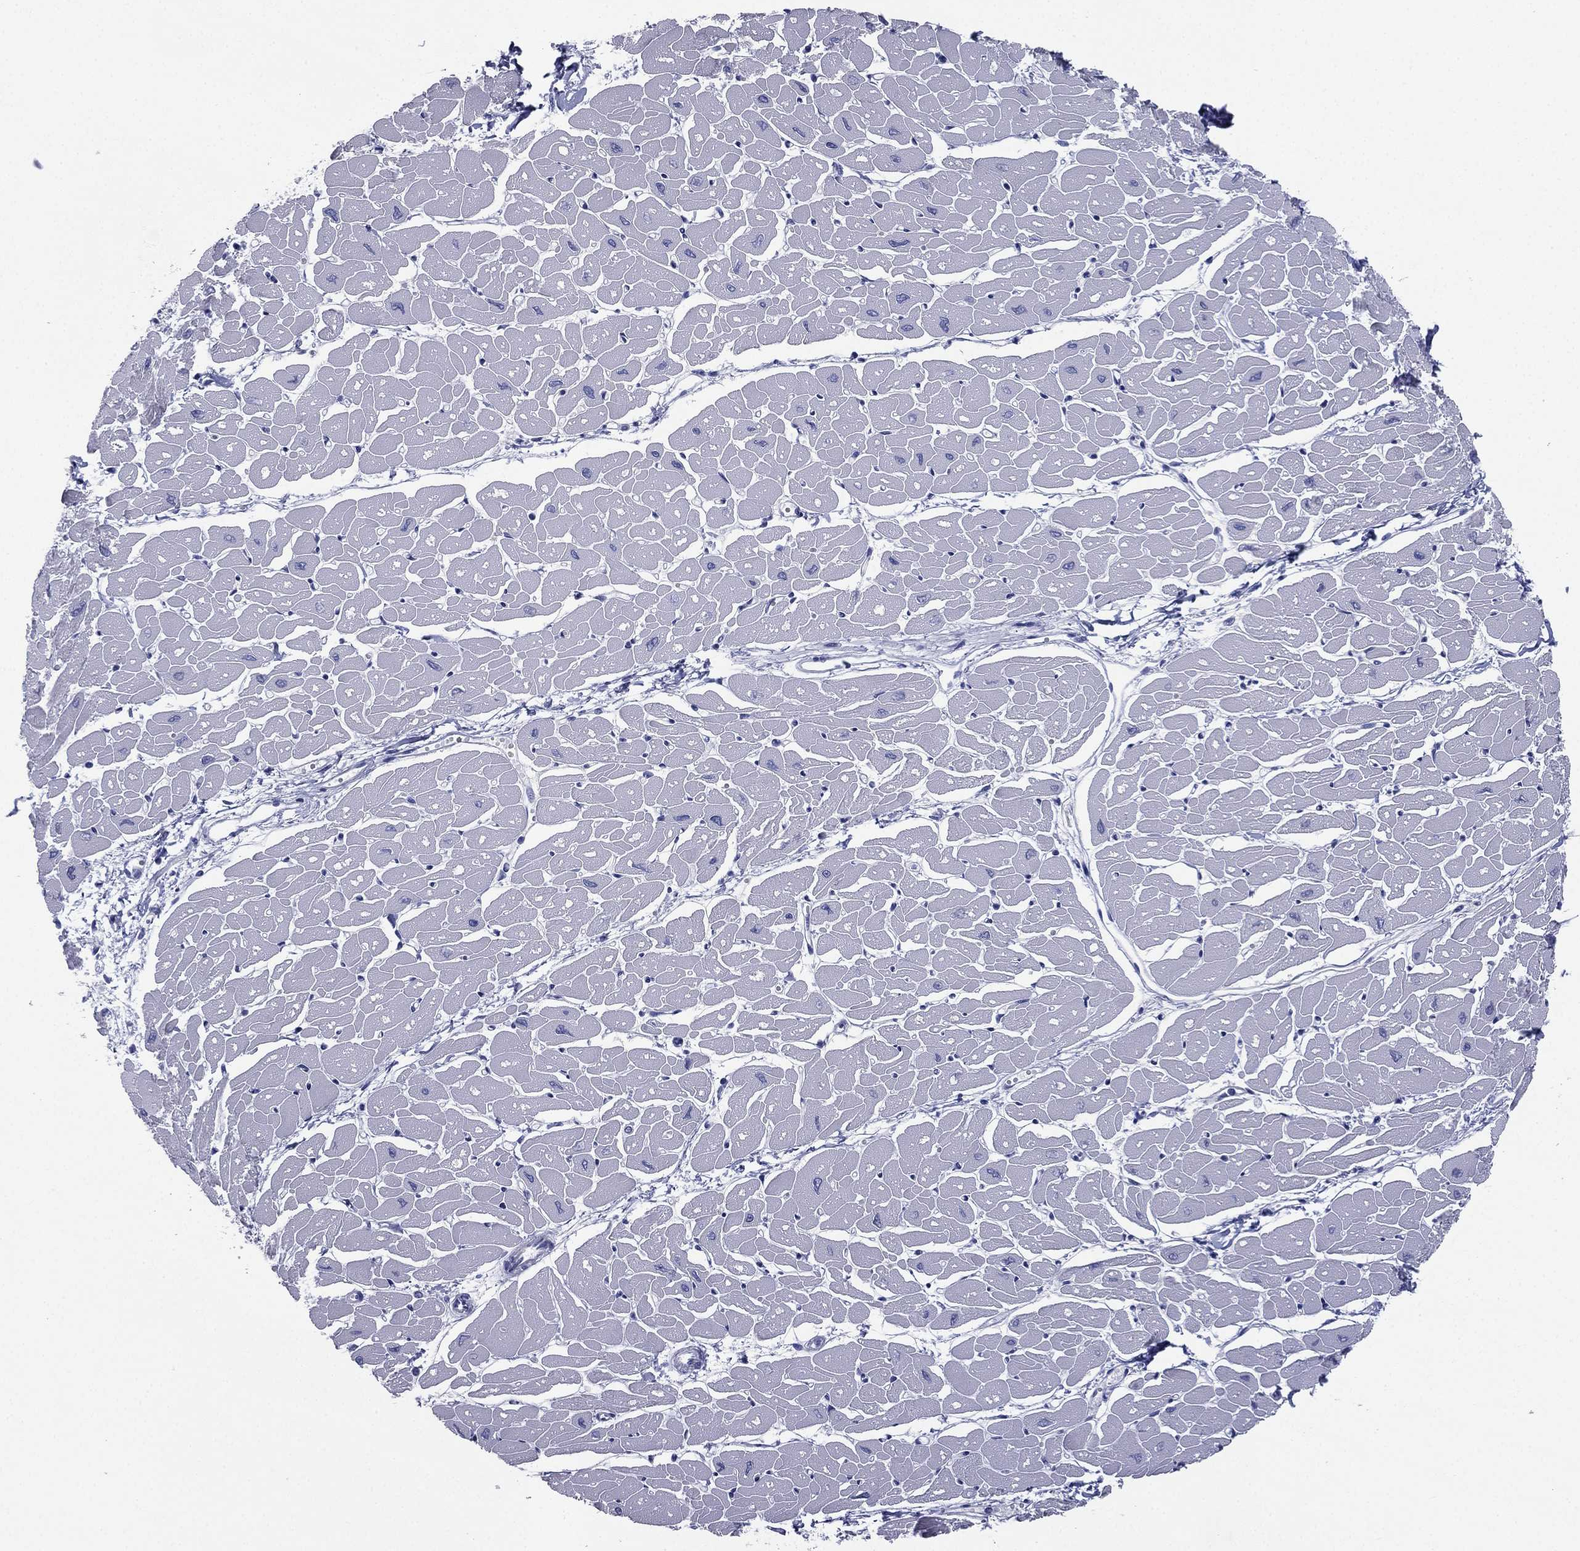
{"staining": {"intensity": "negative", "quantity": "none", "location": "none"}, "tissue": "heart muscle", "cell_type": "Cardiomyocytes", "image_type": "normal", "snomed": [{"axis": "morphology", "description": "Normal tissue, NOS"}, {"axis": "topography", "description": "Heart"}], "caption": "An immunohistochemistry (IHC) histopathology image of benign heart muscle is shown. There is no staining in cardiomyocytes of heart muscle. (DAB (3,3'-diaminobenzidine) immunohistochemistry (IHC) with hematoxylin counter stain).", "gene": "FCER2", "patient": {"sex": "male", "age": 57}}